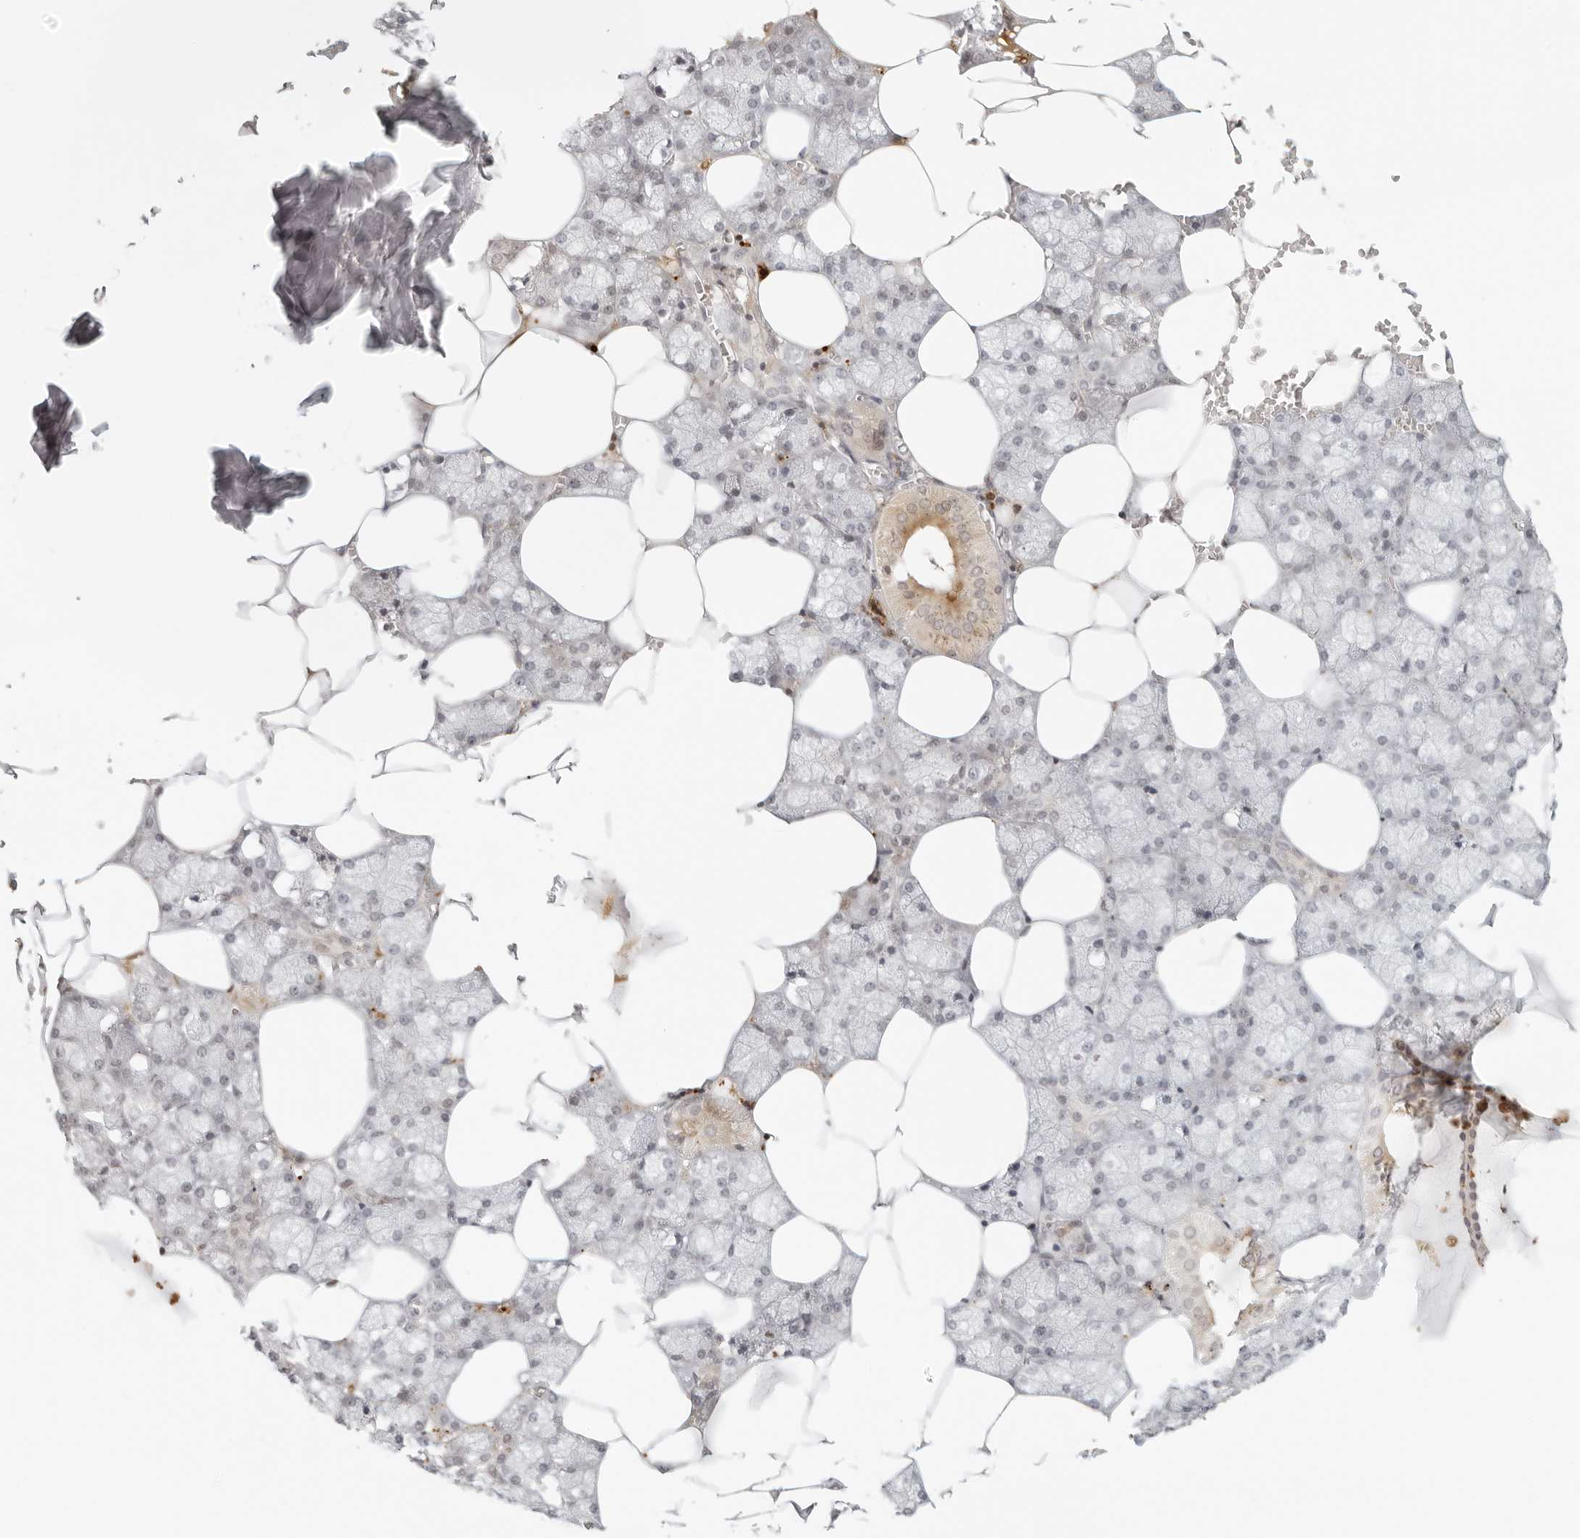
{"staining": {"intensity": "moderate", "quantity": "<25%", "location": "cytoplasmic/membranous"}, "tissue": "salivary gland", "cell_type": "Glandular cells", "image_type": "normal", "snomed": [{"axis": "morphology", "description": "Normal tissue, NOS"}, {"axis": "topography", "description": "Salivary gland"}], "caption": "High-power microscopy captured an IHC micrograph of unremarkable salivary gland, revealing moderate cytoplasmic/membranous staining in about <25% of glandular cells.", "gene": "ZNF678", "patient": {"sex": "male", "age": 62}}